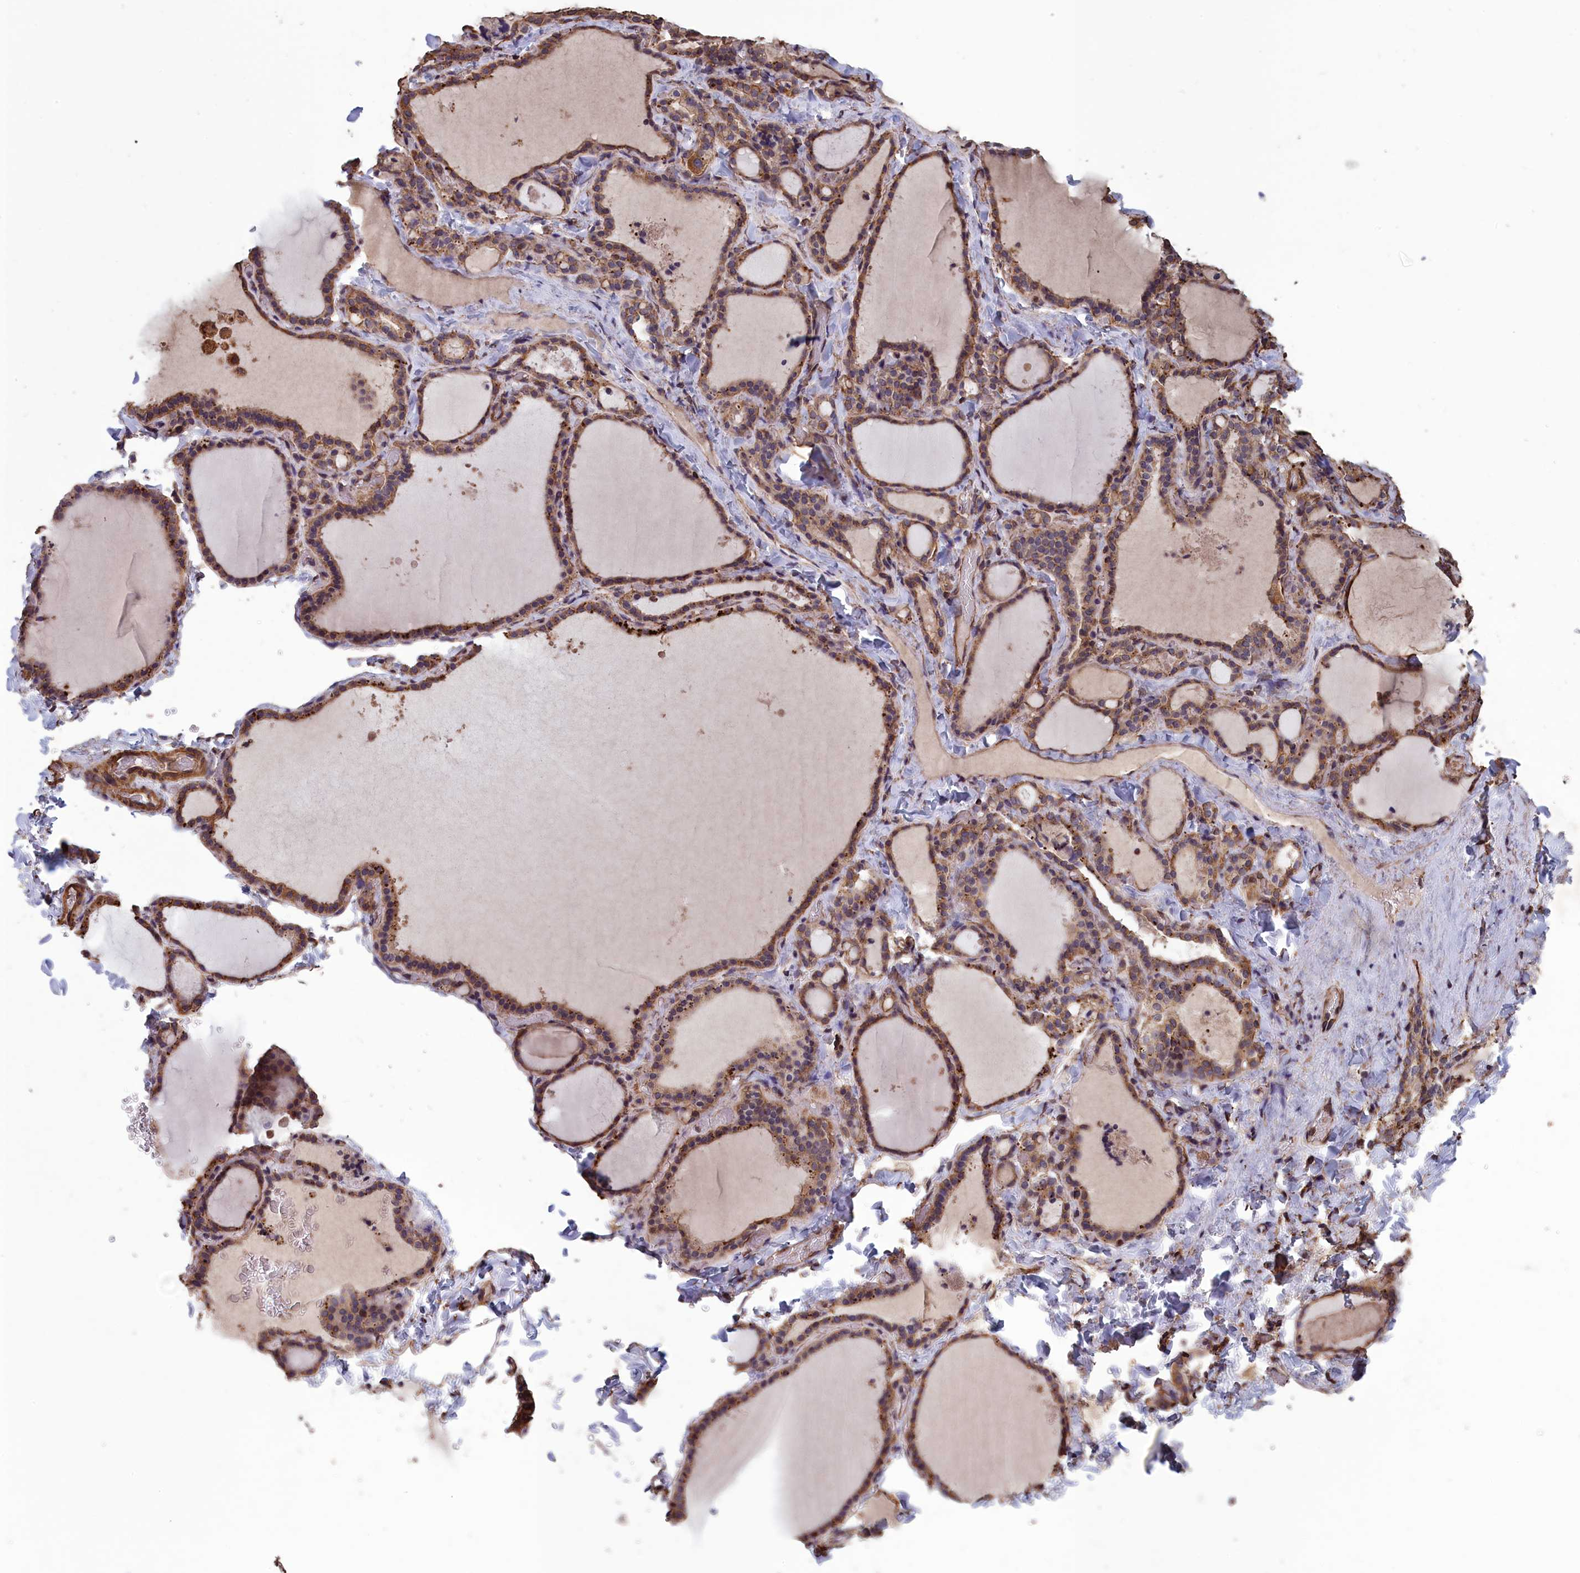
{"staining": {"intensity": "moderate", "quantity": ">75%", "location": "cytoplasmic/membranous"}, "tissue": "thyroid gland", "cell_type": "Glandular cells", "image_type": "normal", "snomed": [{"axis": "morphology", "description": "Normal tissue, NOS"}, {"axis": "topography", "description": "Thyroid gland"}], "caption": "Immunohistochemical staining of benign thyroid gland demonstrates moderate cytoplasmic/membranous protein positivity in approximately >75% of glandular cells. Nuclei are stained in blue.", "gene": "DAPK3", "patient": {"sex": "female", "age": 22}}